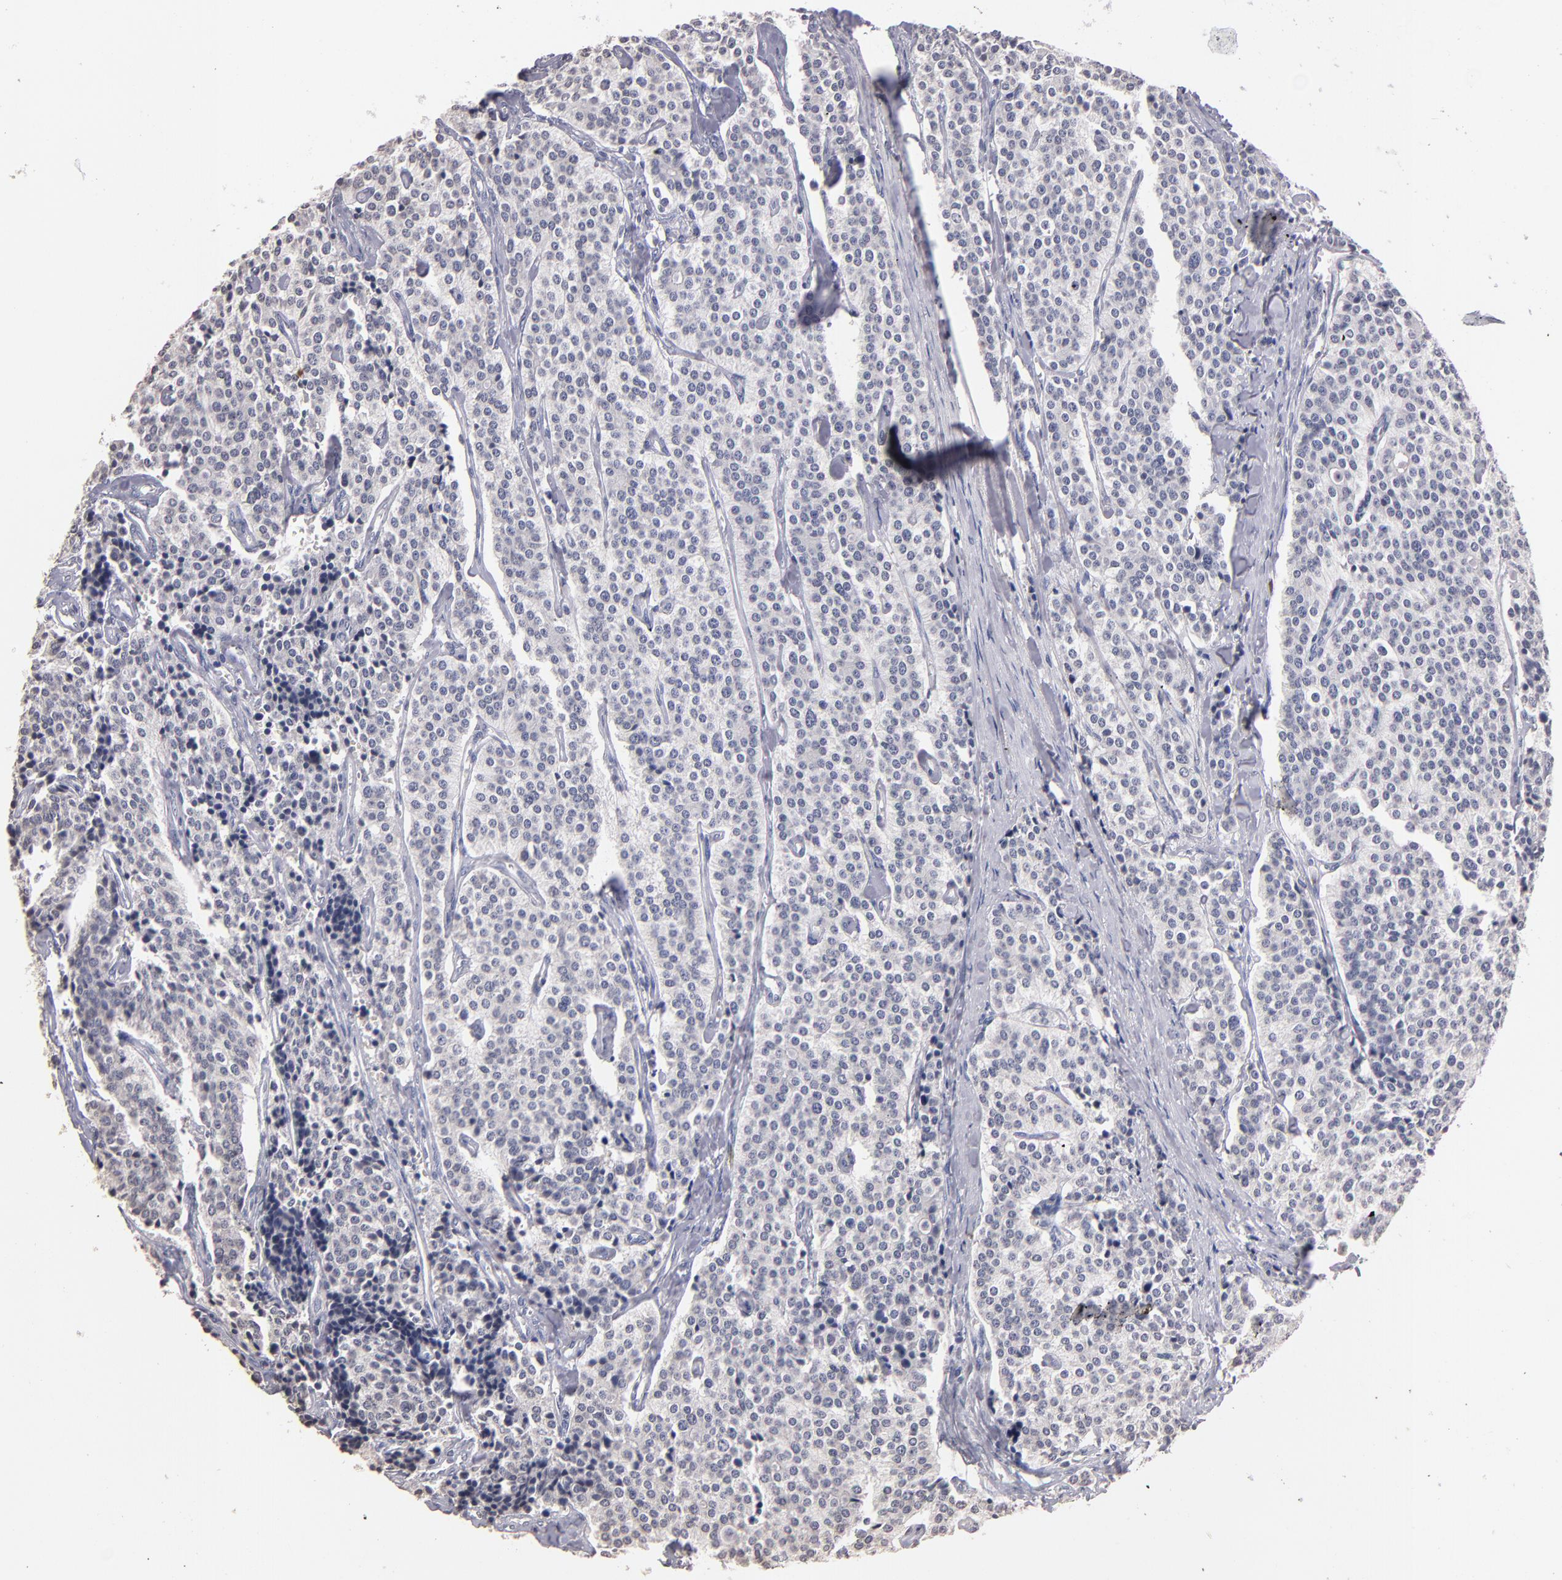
{"staining": {"intensity": "negative", "quantity": "none", "location": "none"}, "tissue": "carcinoid", "cell_type": "Tumor cells", "image_type": "cancer", "snomed": [{"axis": "morphology", "description": "Carcinoid, malignant, NOS"}, {"axis": "topography", "description": "Small intestine"}], "caption": "DAB immunohistochemical staining of human carcinoid shows no significant positivity in tumor cells.", "gene": "SOX10", "patient": {"sex": "male", "age": 63}}